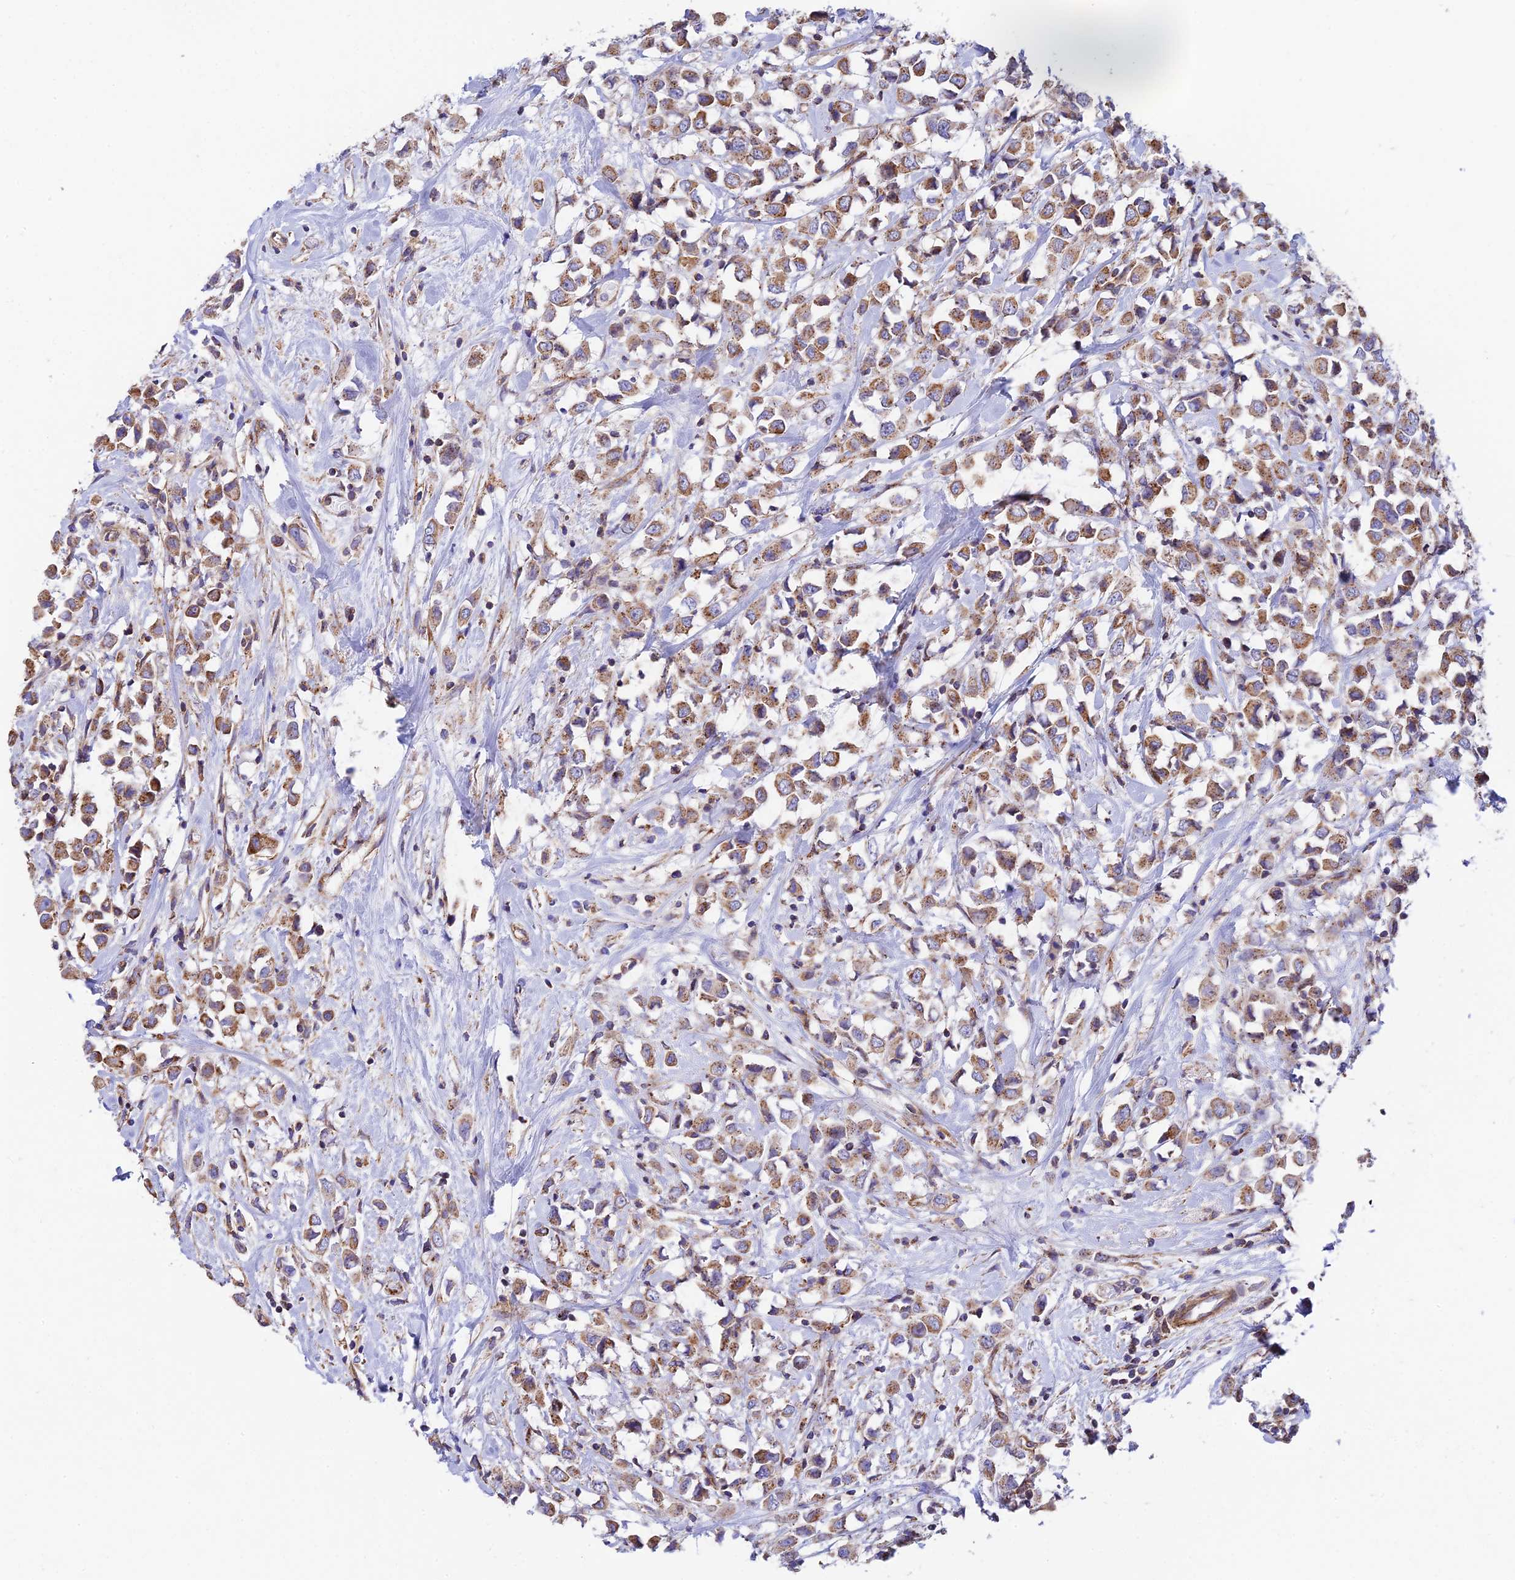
{"staining": {"intensity": "moderate", "quantity": ">75%", "location": "cytoplasmic/membranous"}, "tissue": "breast cancer", "cell_type": "Tumor cells", "image_type": "cancer", "snomed": [{"axis": "morphology", "description": "Duct carcinoma"}, {"axis": "topography", "description": "Breast"}], "caption": "Human breast cancer (infiltrating ductal carcinoma) stained with a brown dye demonstrates moderate cytoplasmic/membranous positive staining in approximately >75% of tumor cells.", "gene": "QRFP", "patient": {"sex": "female", "age": 61}}